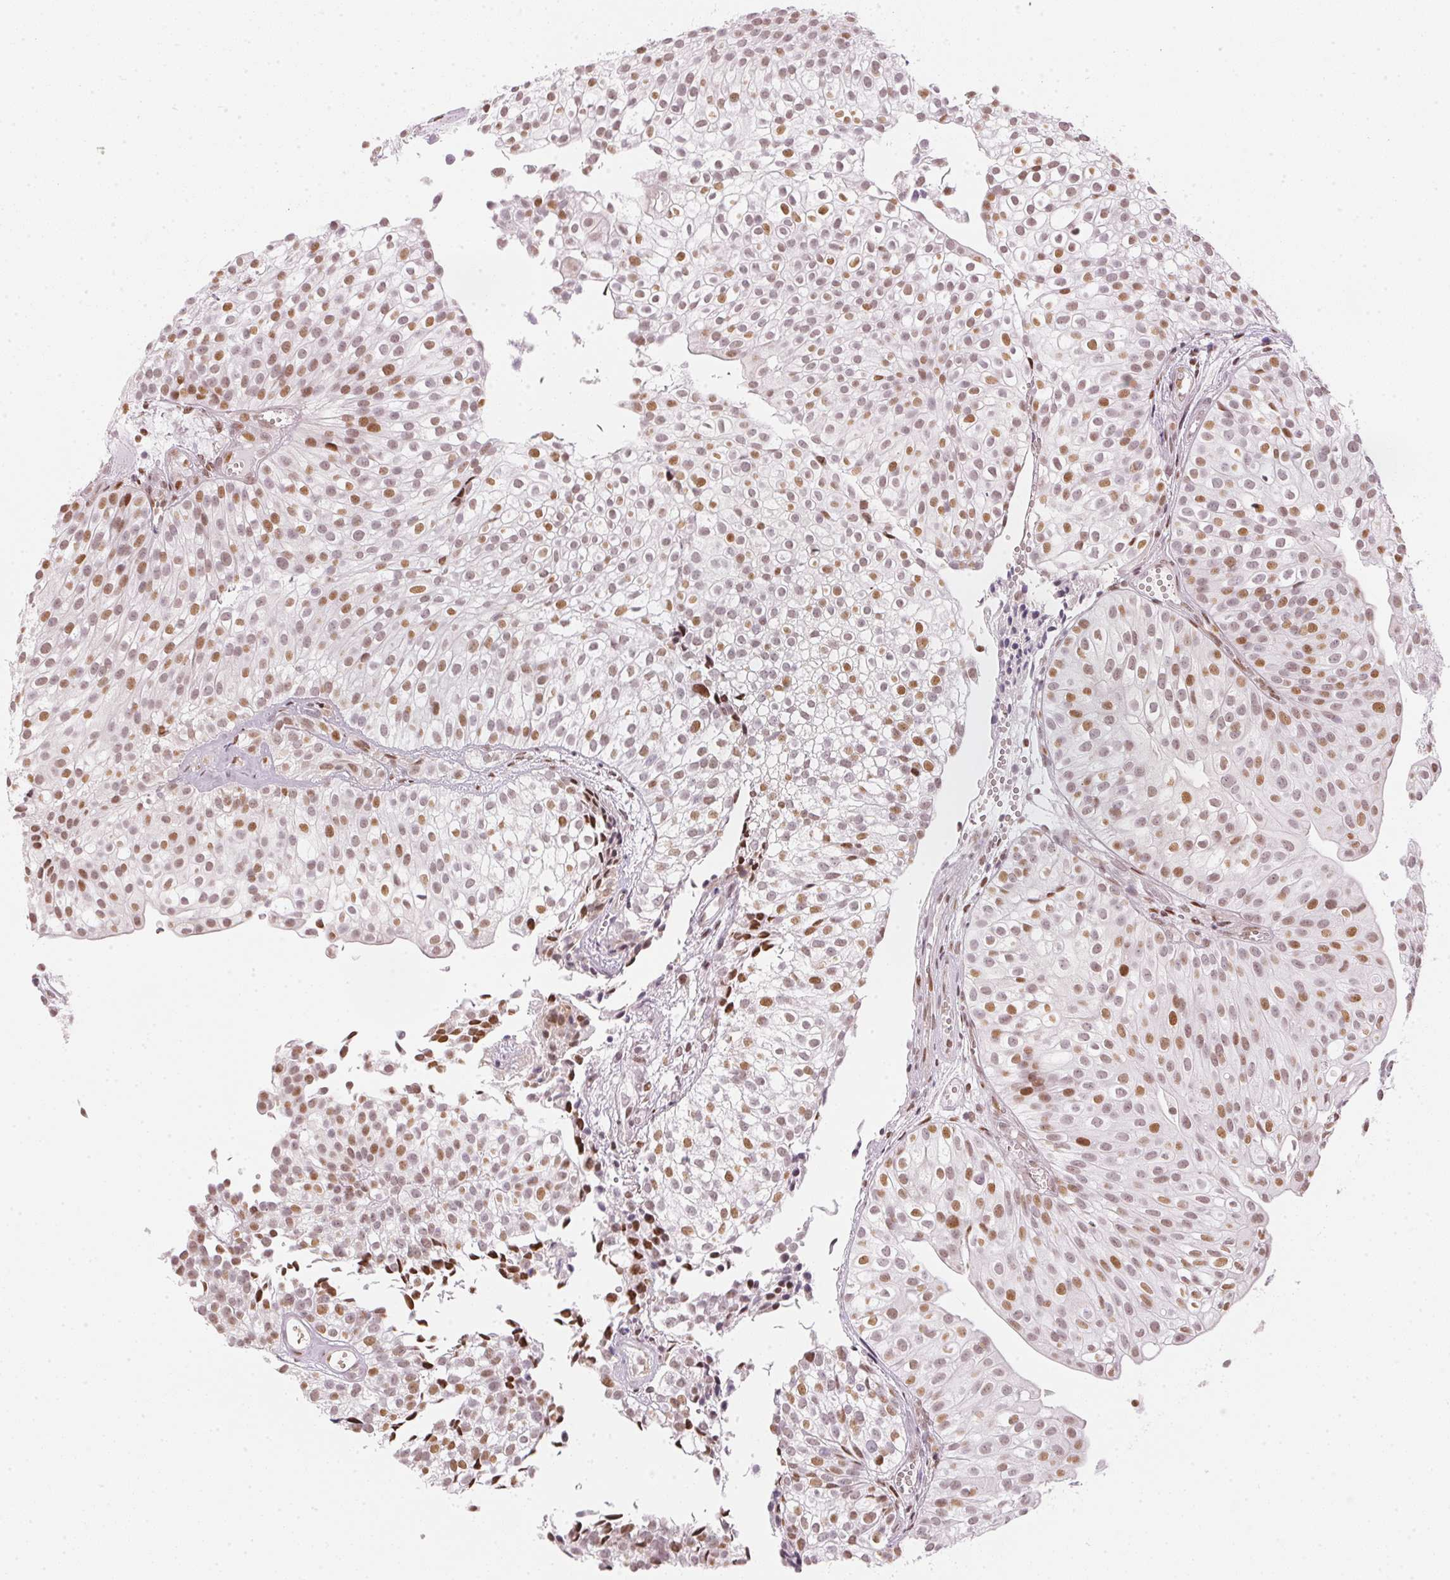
{"staining": {"intensity": "moderate", "quantity": "25%-75%", "location": "nuclear"}, "tissue": "urothelial cancer", "cell_type": "Tumor cells", "image_type": "cancer", "snomed": [{"axis": "morphology", "description": "Urothelial carcinoma, Low grade"}, {"axis": "topography", "description": "Urinary bladder"}], "caption": "A high-resolution micrograph shows immunohistochemistry staining of urothelial carcinoma (low-grade), which exhibits moderate nuclear positivity in approximately 25%-75% of tumor cells.", "gene": "KAT6A", "patient": {"sex": "male", "age": 70}}